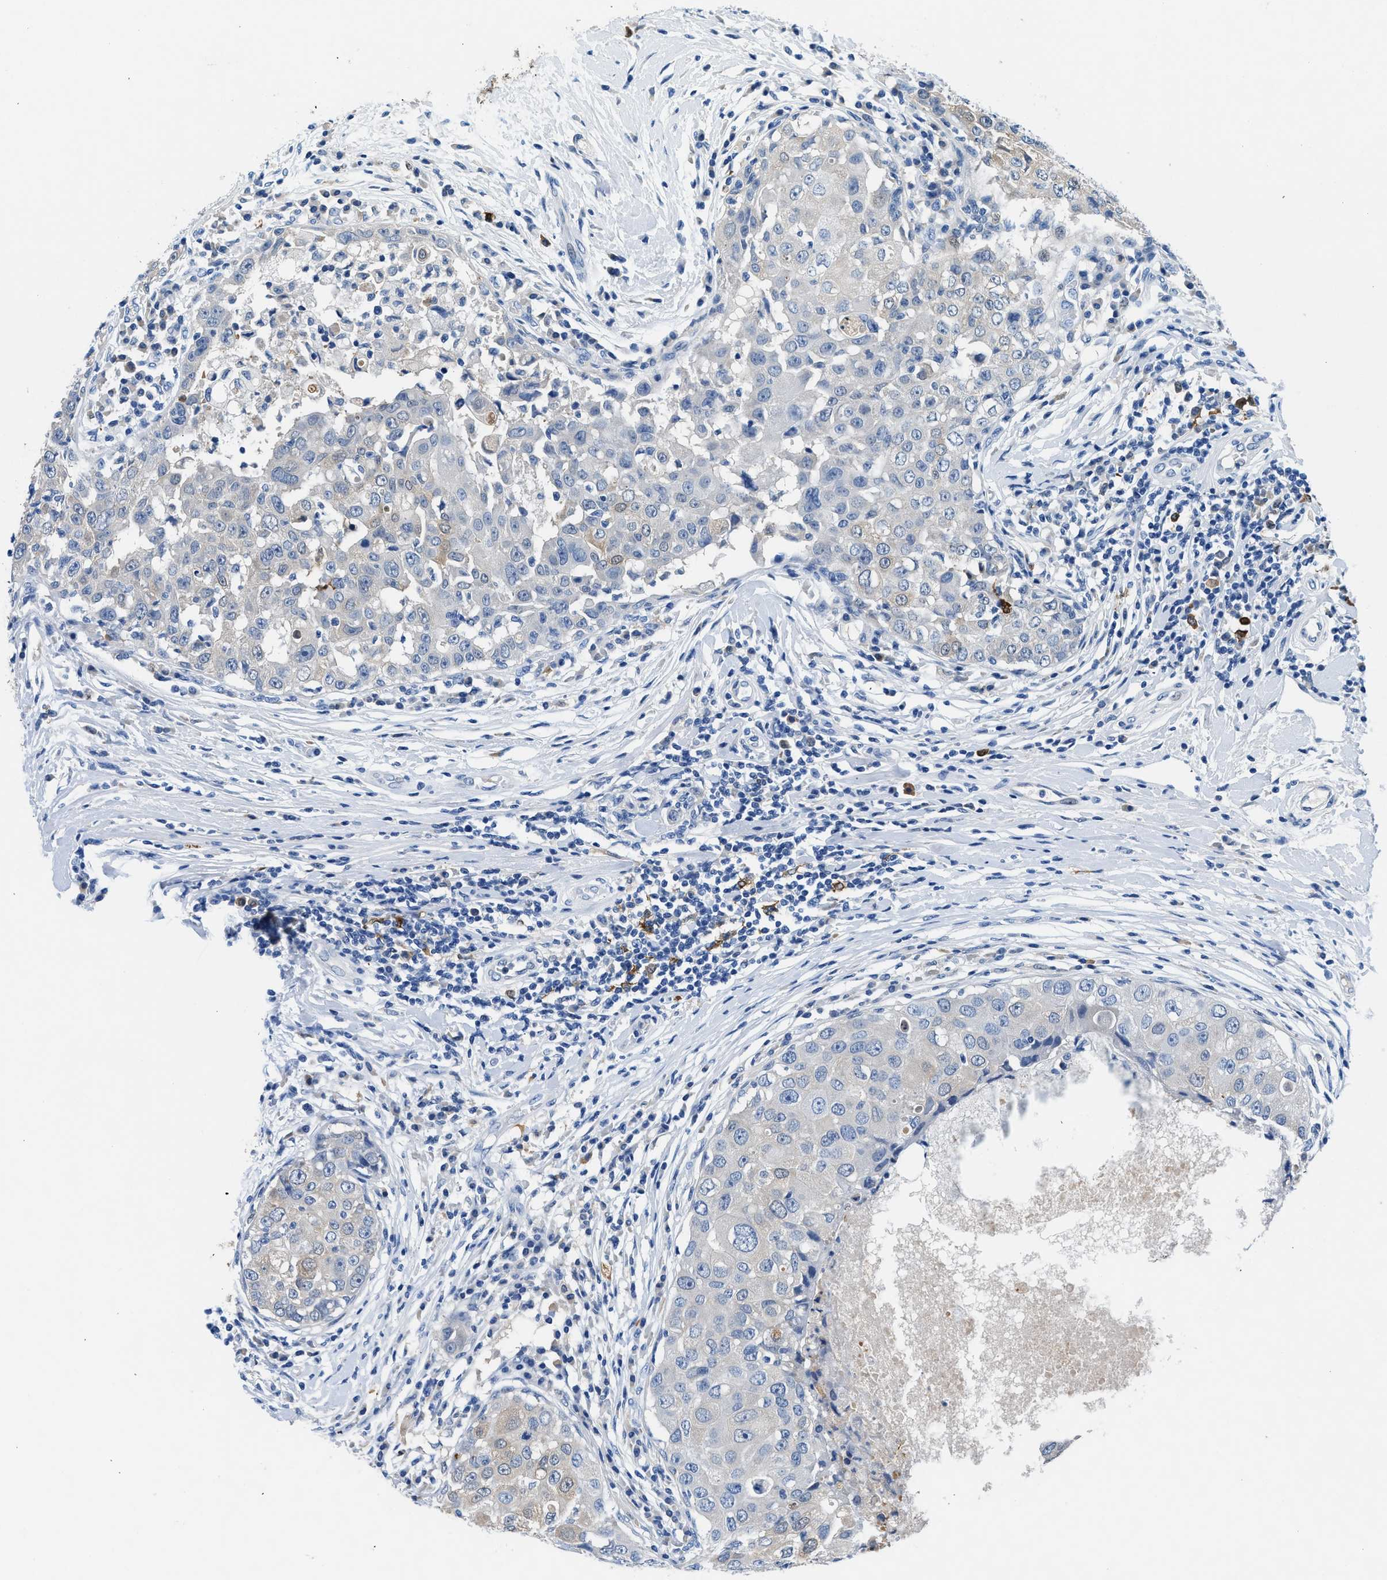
{"staining": {"intensity": "negative", "quantity": "none", "location": "none"}, "tissue": "breast cancer", "cell_type": "Tumor cells", "image_type": "cancer", "snomed": [{"axis": "morphology", "description": "Duct carcinoma"}, {"axis": "topography", "description": "Breast"}], "caption": "Immunohistochemistry histopathology image of breast cancer (invasive ductal carcinoma) stained for a protein (brown), which demonstrates no positivity in tumor cells. Brightfield microscopy of immunohistochemistry stained with DAB (brown) and hematoxylin (blue), captured at high magnification.", "gene": "FADS6", "patient": {"sex": "female", "age": 27}}